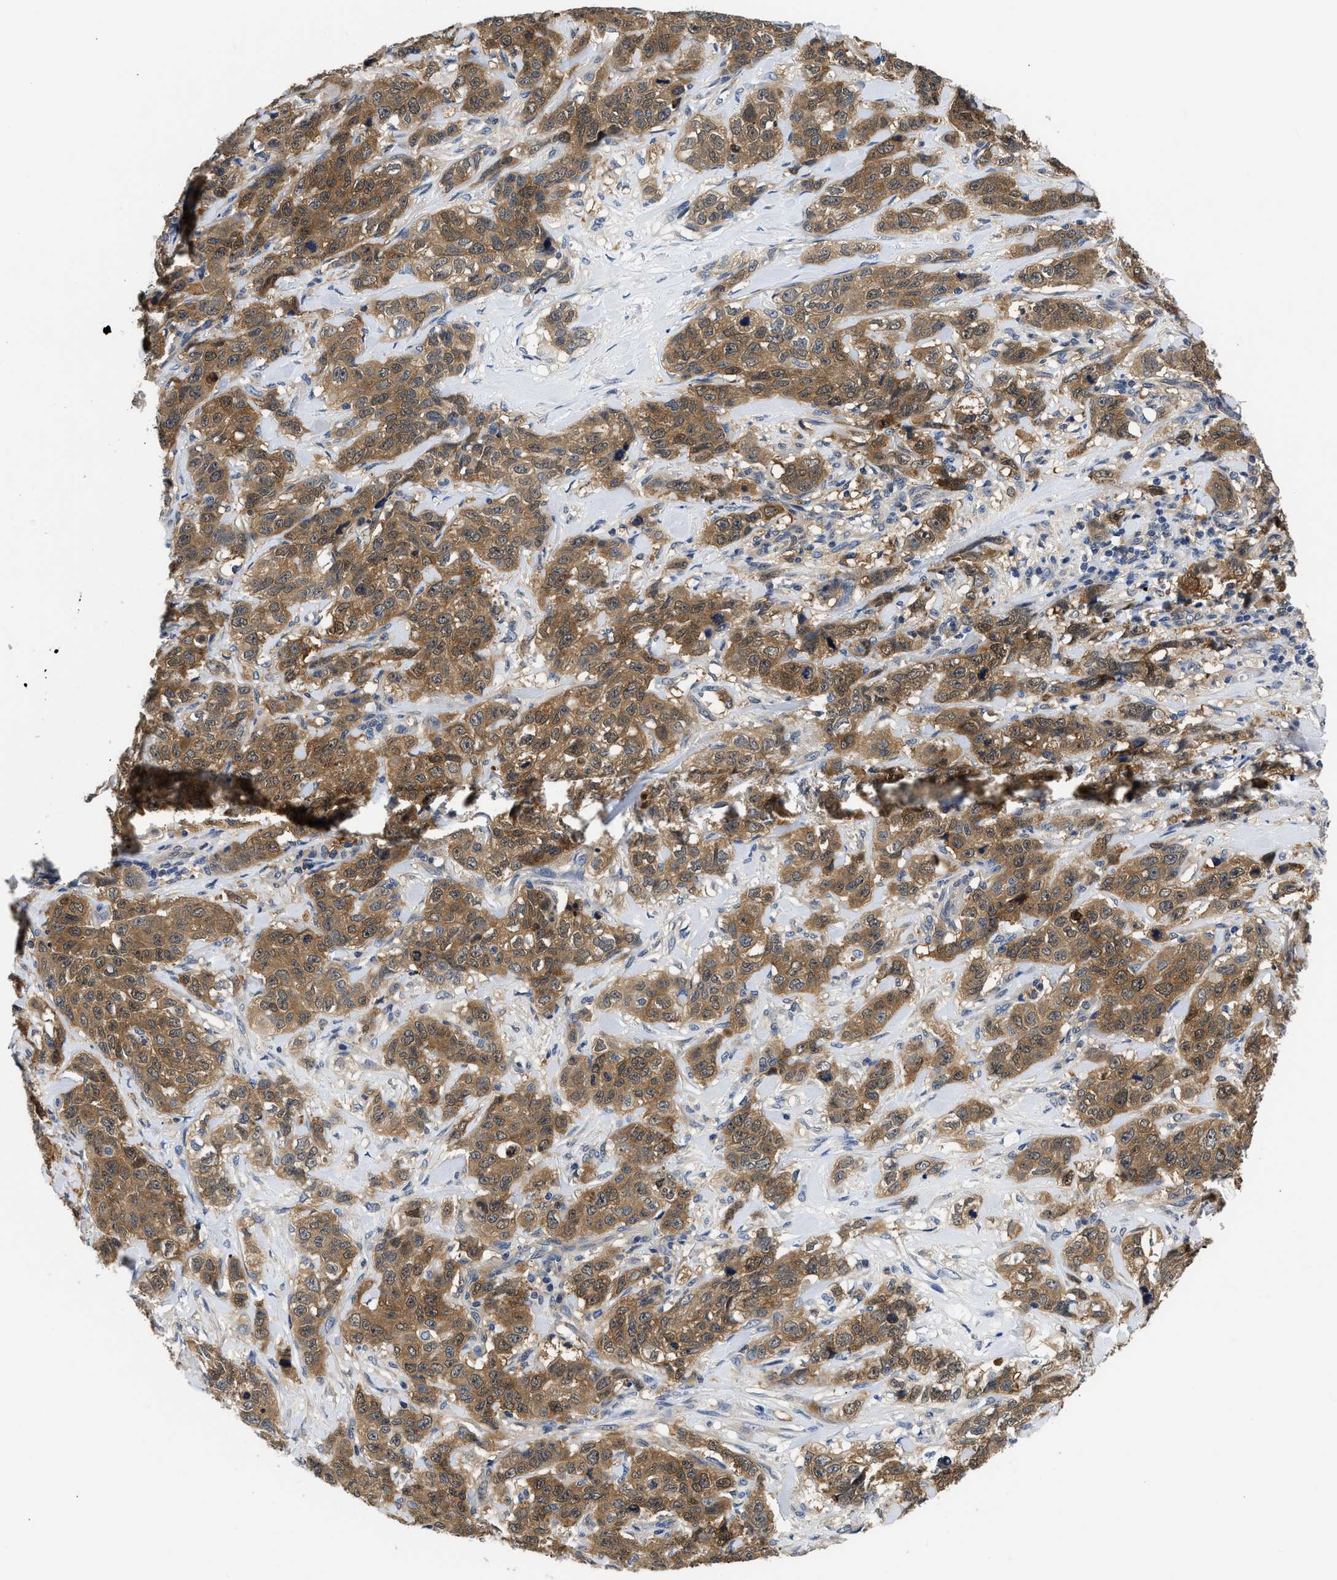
{"staining": {"intensity": "moderate", "quantity": ">75%", "location": "cytoplasmic/membranous"}, "tissue": "stomach cancer", "cell_type": "Tumor cells", "image_type": "cancer", "snomed": [{"axis": "morphology", "description": "Adenocarcinoma, NOS"}, {"axis": "topography", "description": "Stomach"}], "caption": "Human adenocarcinoma (stomach) stained for a protein (brown) exhibits moderate cytoplasmic/membranous positive expression in about >75% of tumor cells.", "gene": "XPO5", "patient": {"sex": "male", "age": 48}}